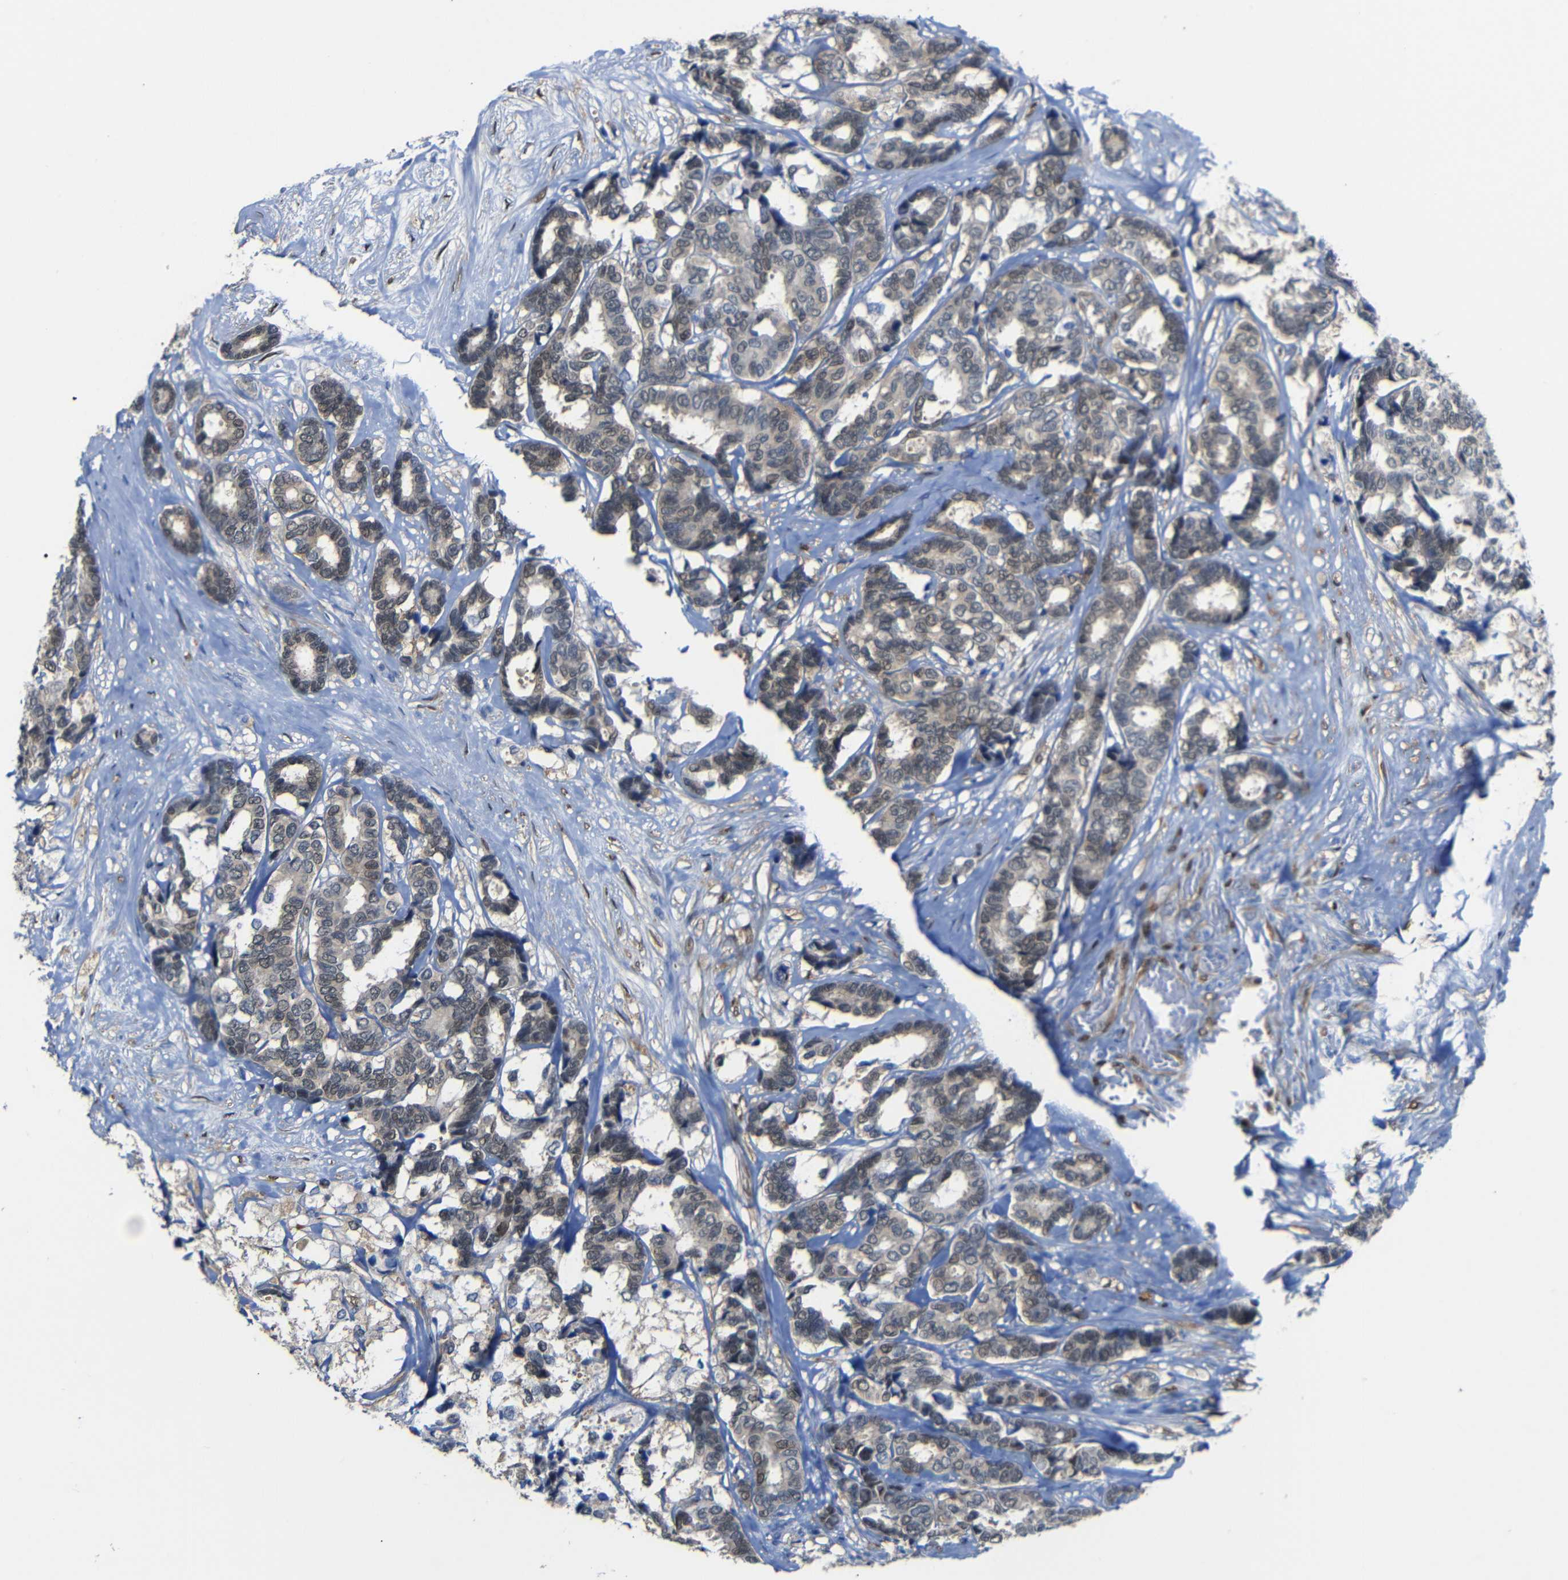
{"staining": {"intensity": "weak", "quantity": "<25%", "location": "cytoplasmic/membranous,nuclear"}, "tissue": "breast cancer", "cell_type": "Tumor cells", "image_type": "cancer", "snomed": [{"axis": "morphology", "description": "Duct carcinoma"}, {"axis": "topography", "description": "Breast"}], "caption": "IHC photomicrograph of human breast cancer (intraductal carcinoma) stained for a protein (brown), which reveals no staining in tumor cells. (Stains: DAB immunohistochemistry with hematoxylin counter stain, Microscopy: brightfield microscopy at high magnification).", "gene": "YAP1", "patient": {"sex": "female", "age": 87}}